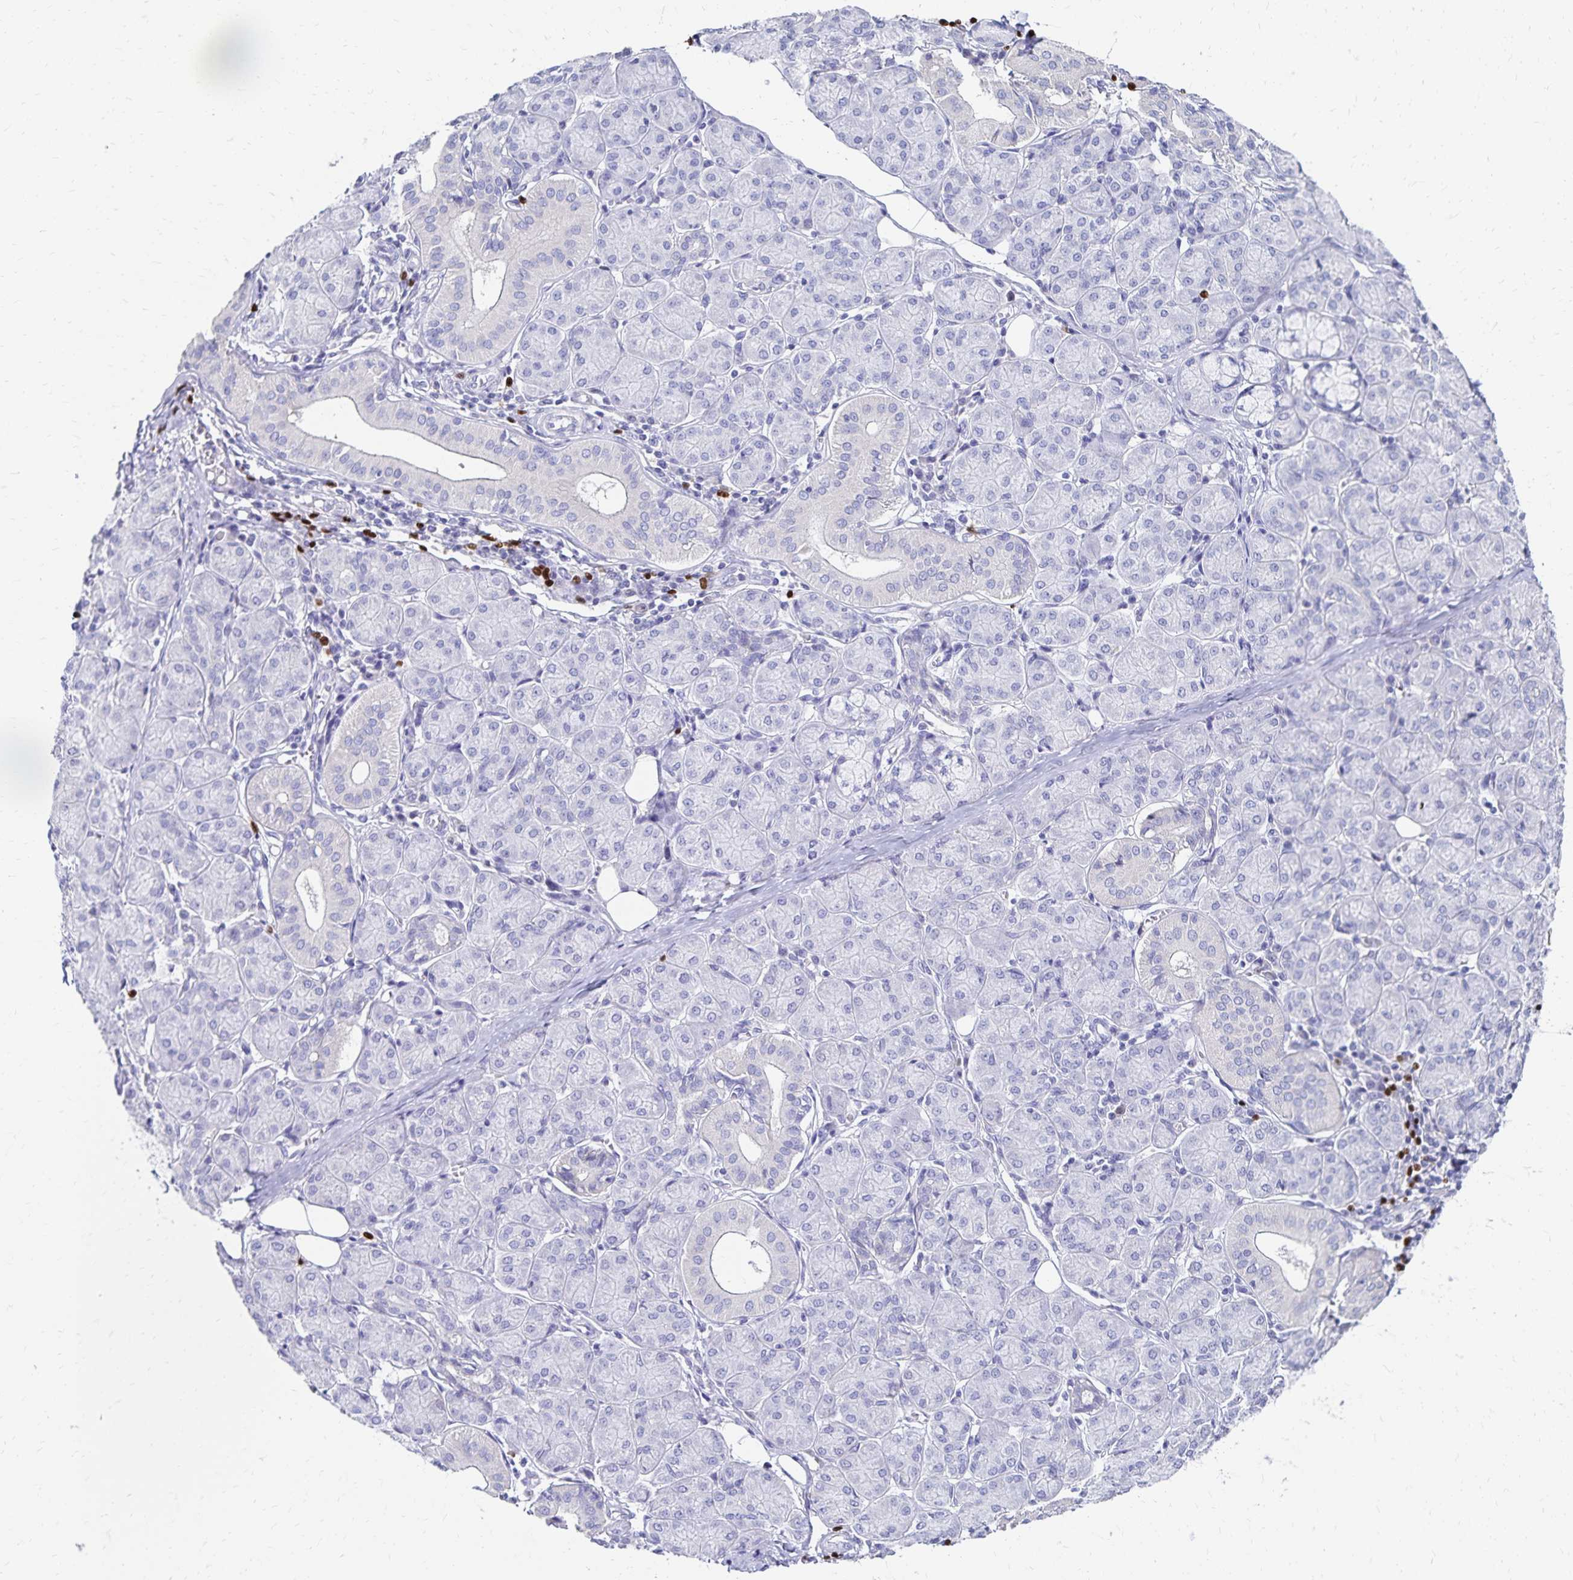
{"staining": {"intensity": "negative", "quantity": "none", "location": "none"}, "tissue": "salivary gland", "cell_type": "Glandular cells", "image_type": "normal", "snomed": [{"axis": "morphology", "description": "Normal tissue, NOS"}, {"axis": "morphology", "description": "Inflammation, NOS"}, {"axis": "topography", "description": "Lymph node"}, {"axis": "topography", "description": "Salivary gland"}], "caption": "Immunohistochemistry (IHC) photomicrograph of normal salivary gland stained for a protein (brown), which shows no positivity in glandular cells.", "gene": "PAX5", "patient": {"sex": "male", "age": 3}}